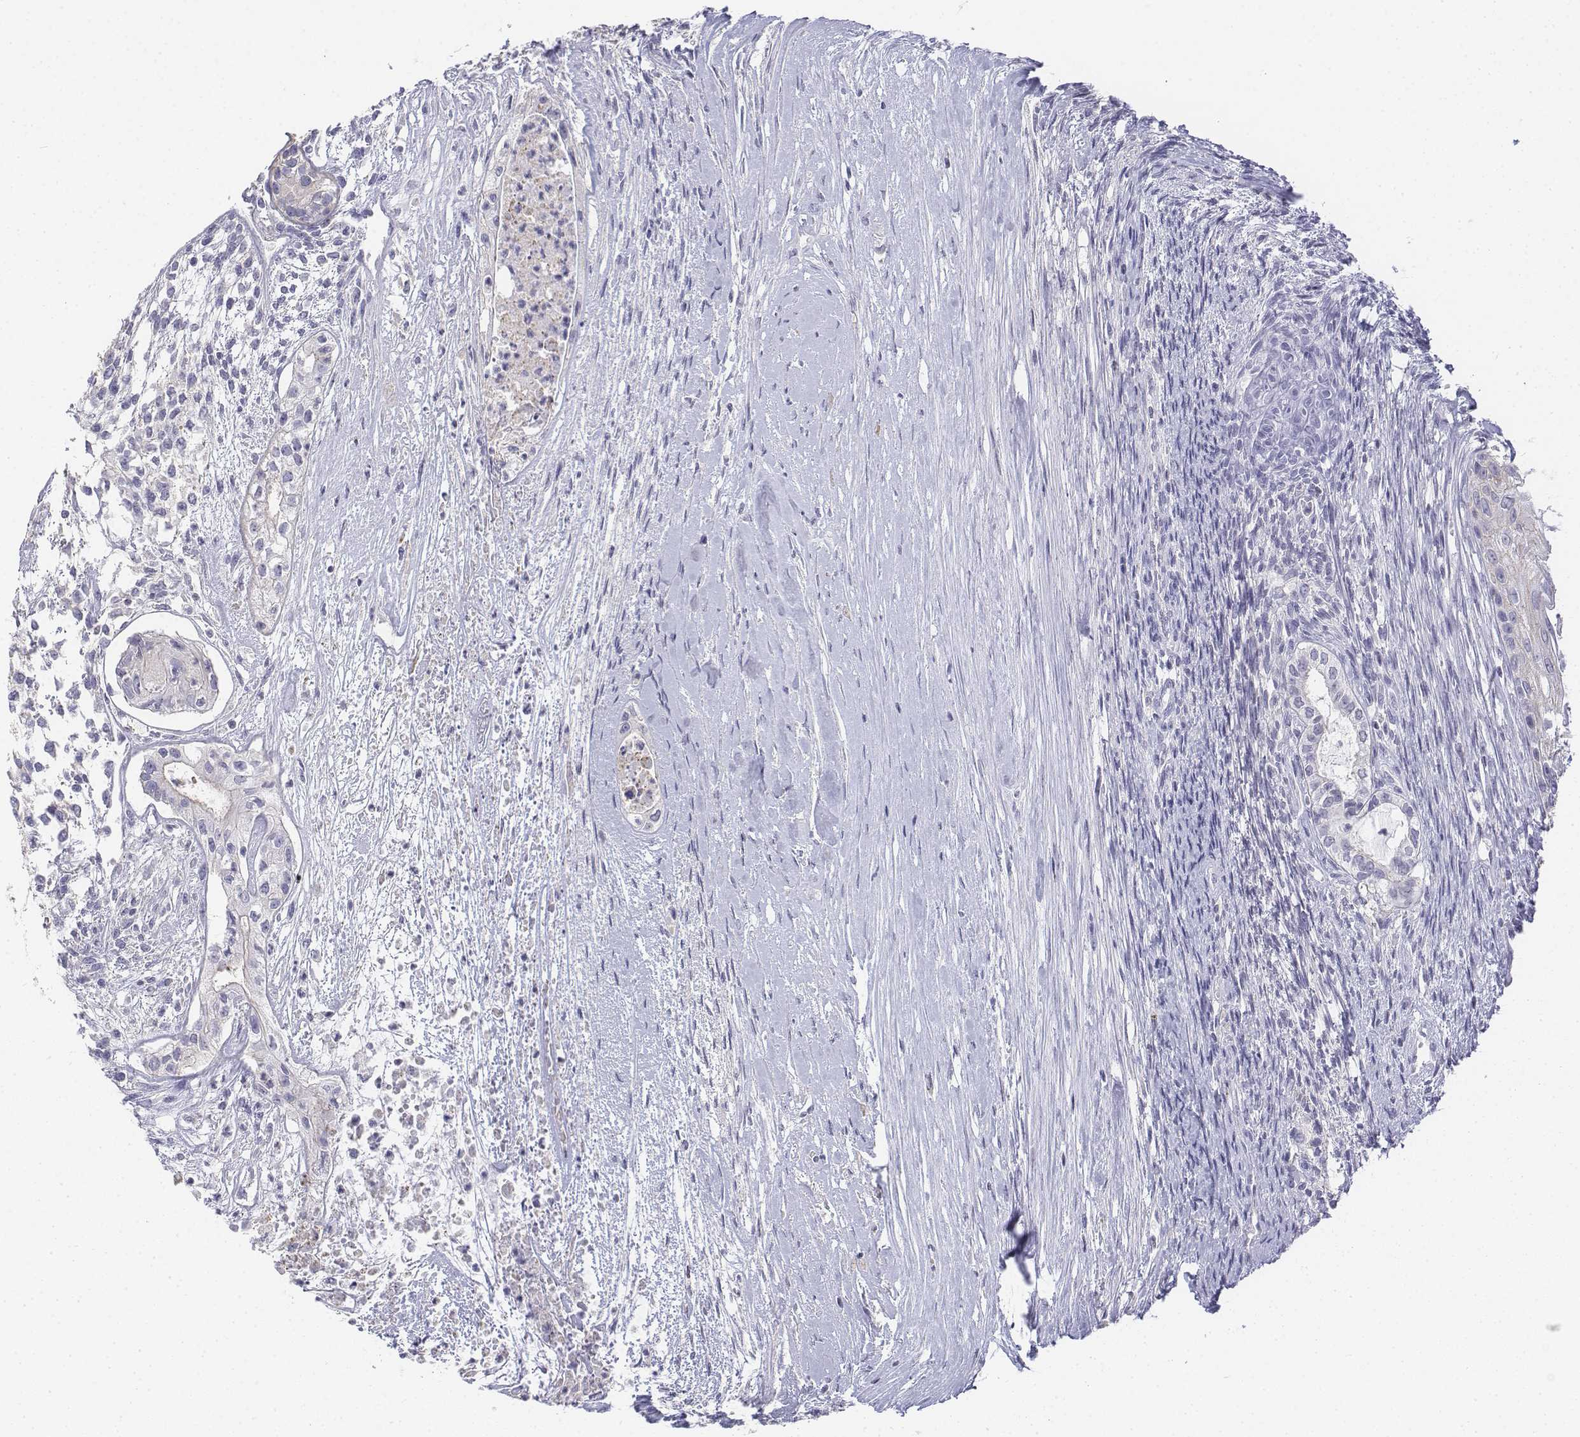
{"staining": {"intensity": "negative", "quantity": "none", "location": "none"}, "tissue": "testis cancer", "cell_type": "Tumor cells", "image_type": "cancer", "snomed": [{"axis": "morphology", "description": "Carcinoma, Embryonal, NOS"}, {"axis": "topography", "description": "Testis"}], "caption": "Immunohistochemical staining of human testis cancer reveals no significant staining in tumor cells.", "gene": "LGSN", "patient": {"sex": "male", "age": 37}}